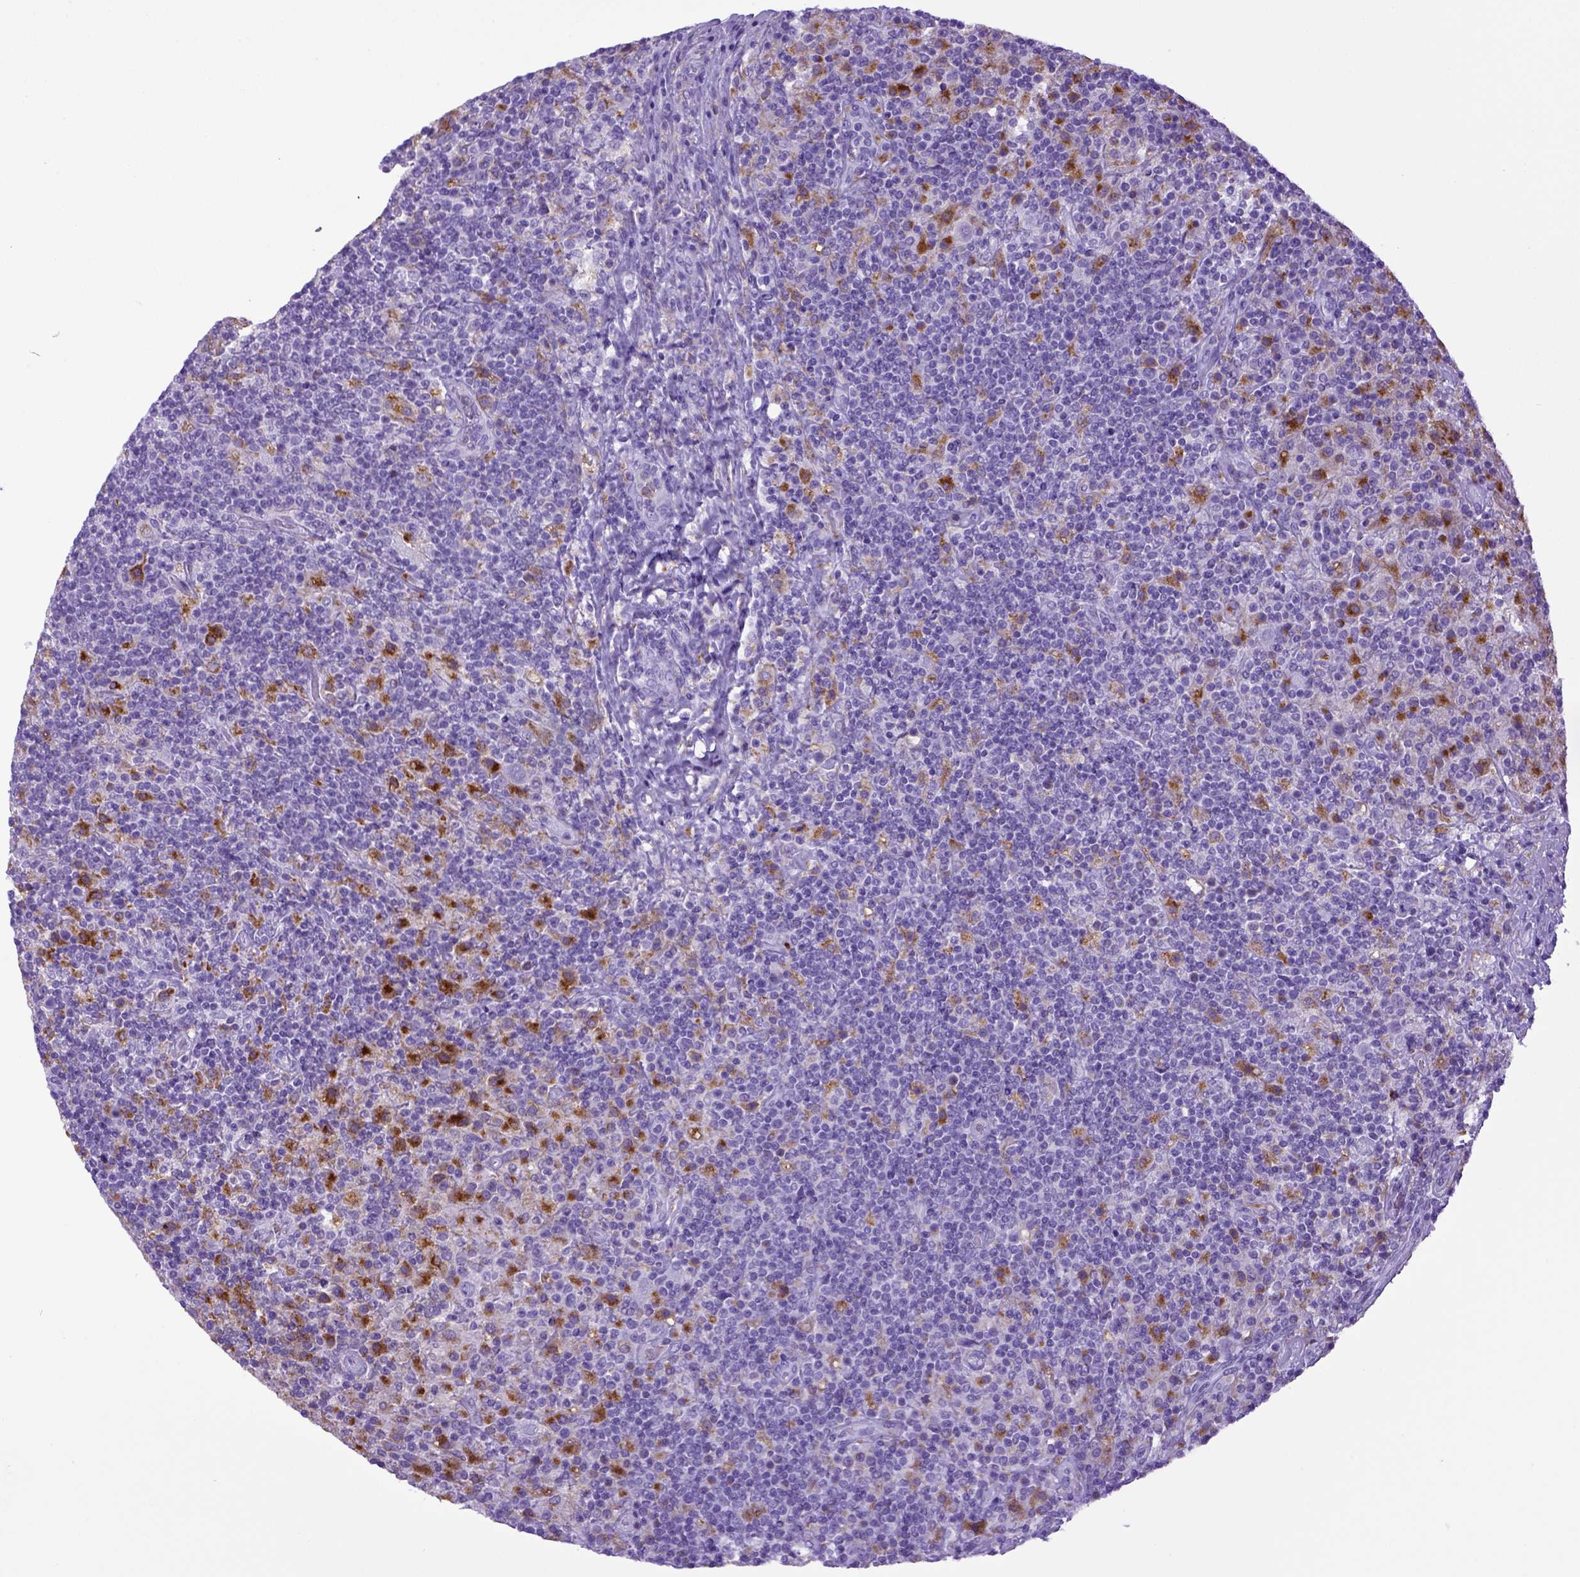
{"staining": {"intensity": "negative", "quantity": "none", "location": "none"}, "tissue": "lymphoma", "cell_type": "Tumor cells", "image_type": "cancer", "snomed": [{"axis": "morphology", "description": "Hodgkin's disease, NOS"}, {"axis": "topography", "description": "Lymph node"}], "caption": "Human Hodgkin's disease stained for a protein using immunohistochemistry (IHC) demonstrates no staining in tumor cells.", "gene": "CD68", "patient": {"sex": "male", "age": 70}}